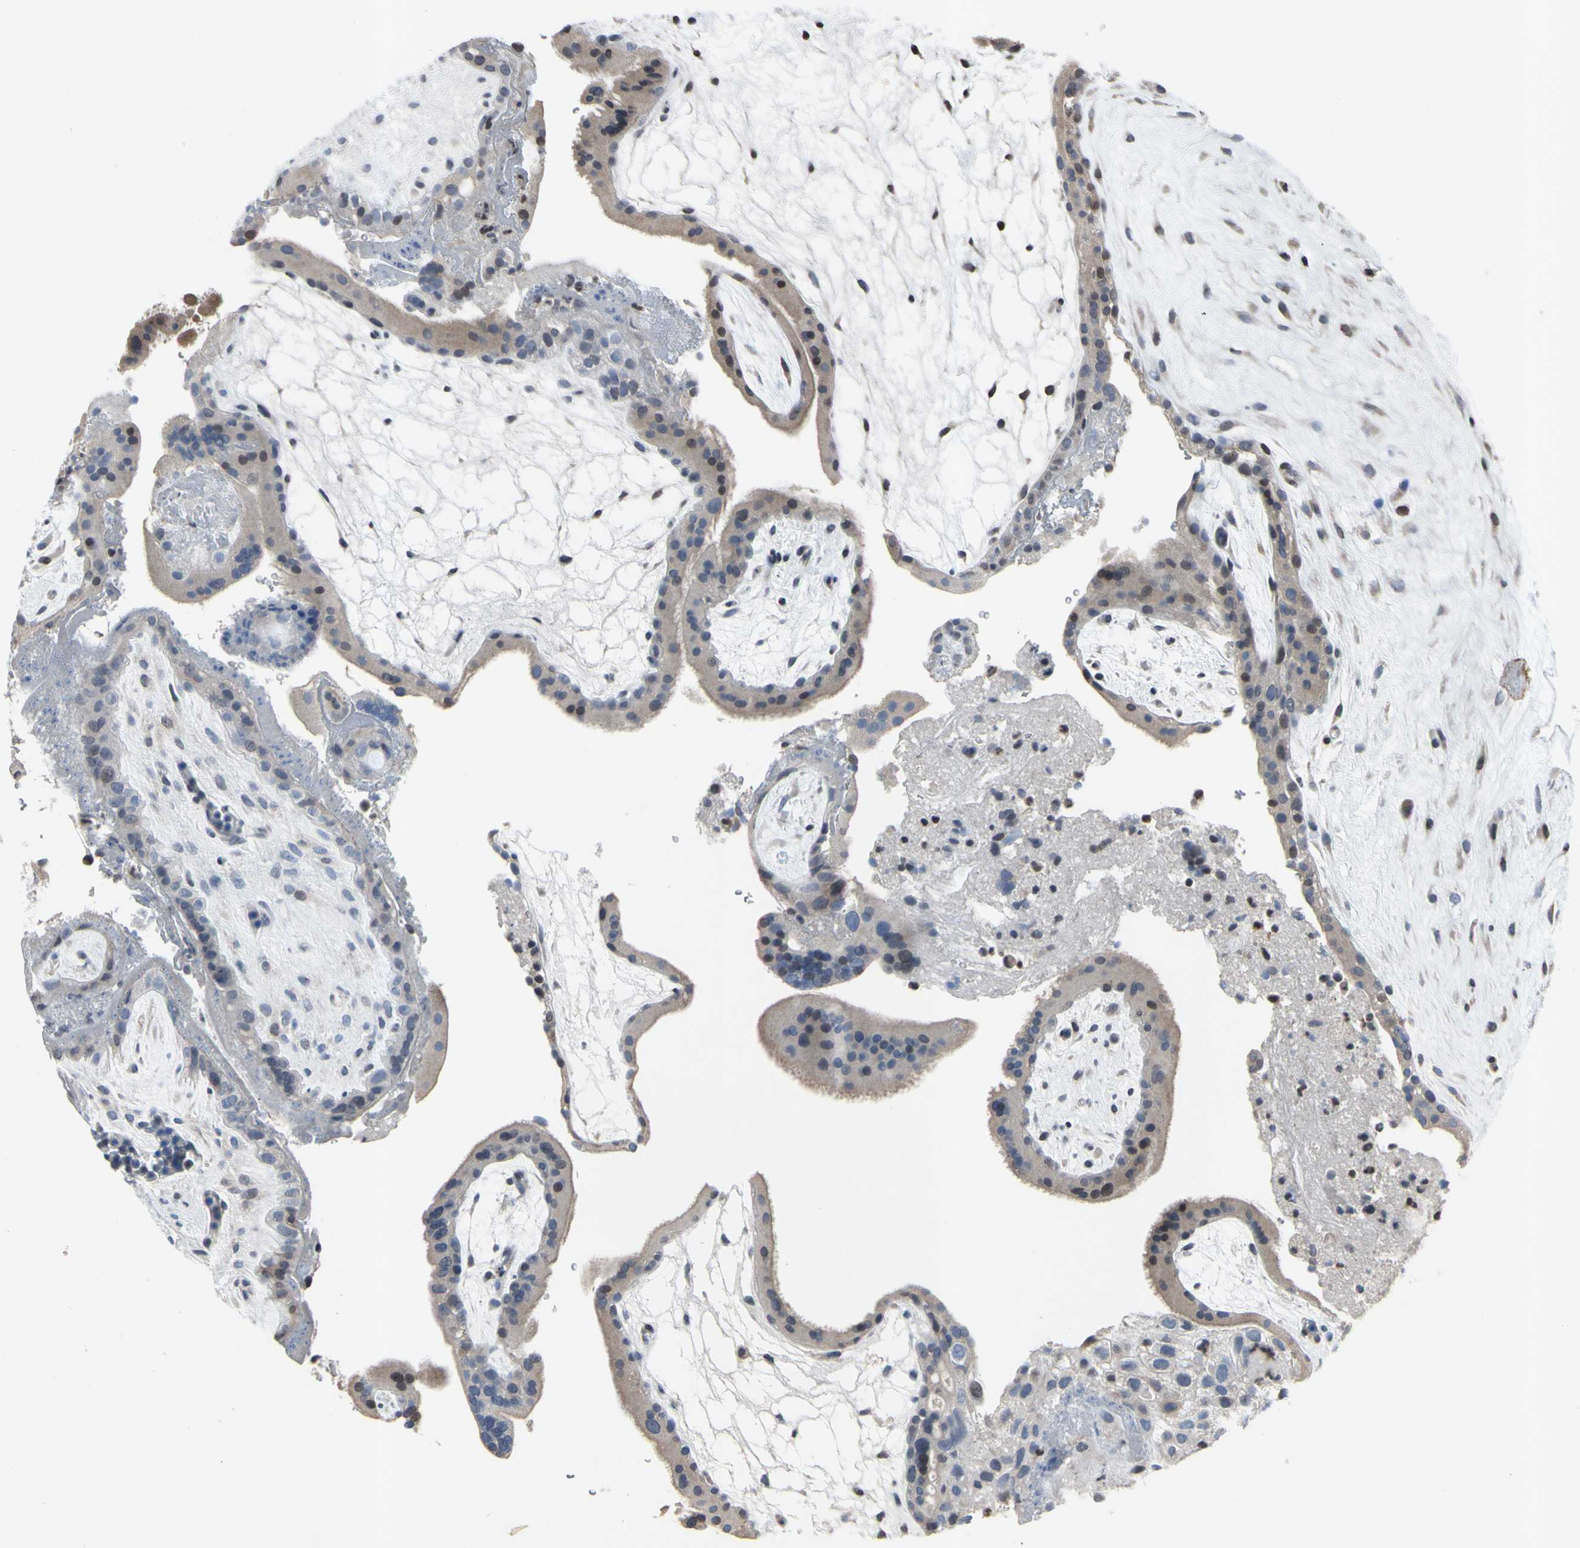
{"staining": {"intensity": "weak", "quantity": "25%-75%", "location": "cytoplasmic/membranous"}, "tissue": "placenta", "cell_type": "Trophoblastic cells", "image_type": "normal", "snomed": [{"axis": "morphology", "description": "Normal tissue, NOS"}, {"axis": "topography", "description": "Placenta"}], "caption": "Approximately 25%-75% of trophoblastic cells in unremarkable human placenta exhibit weak cytoplasmic/membranous protein positivity as visualized by brown immunohistochemical staining.", "gene": "ARG1", "patient": {"sex": "female", "age": 19}}